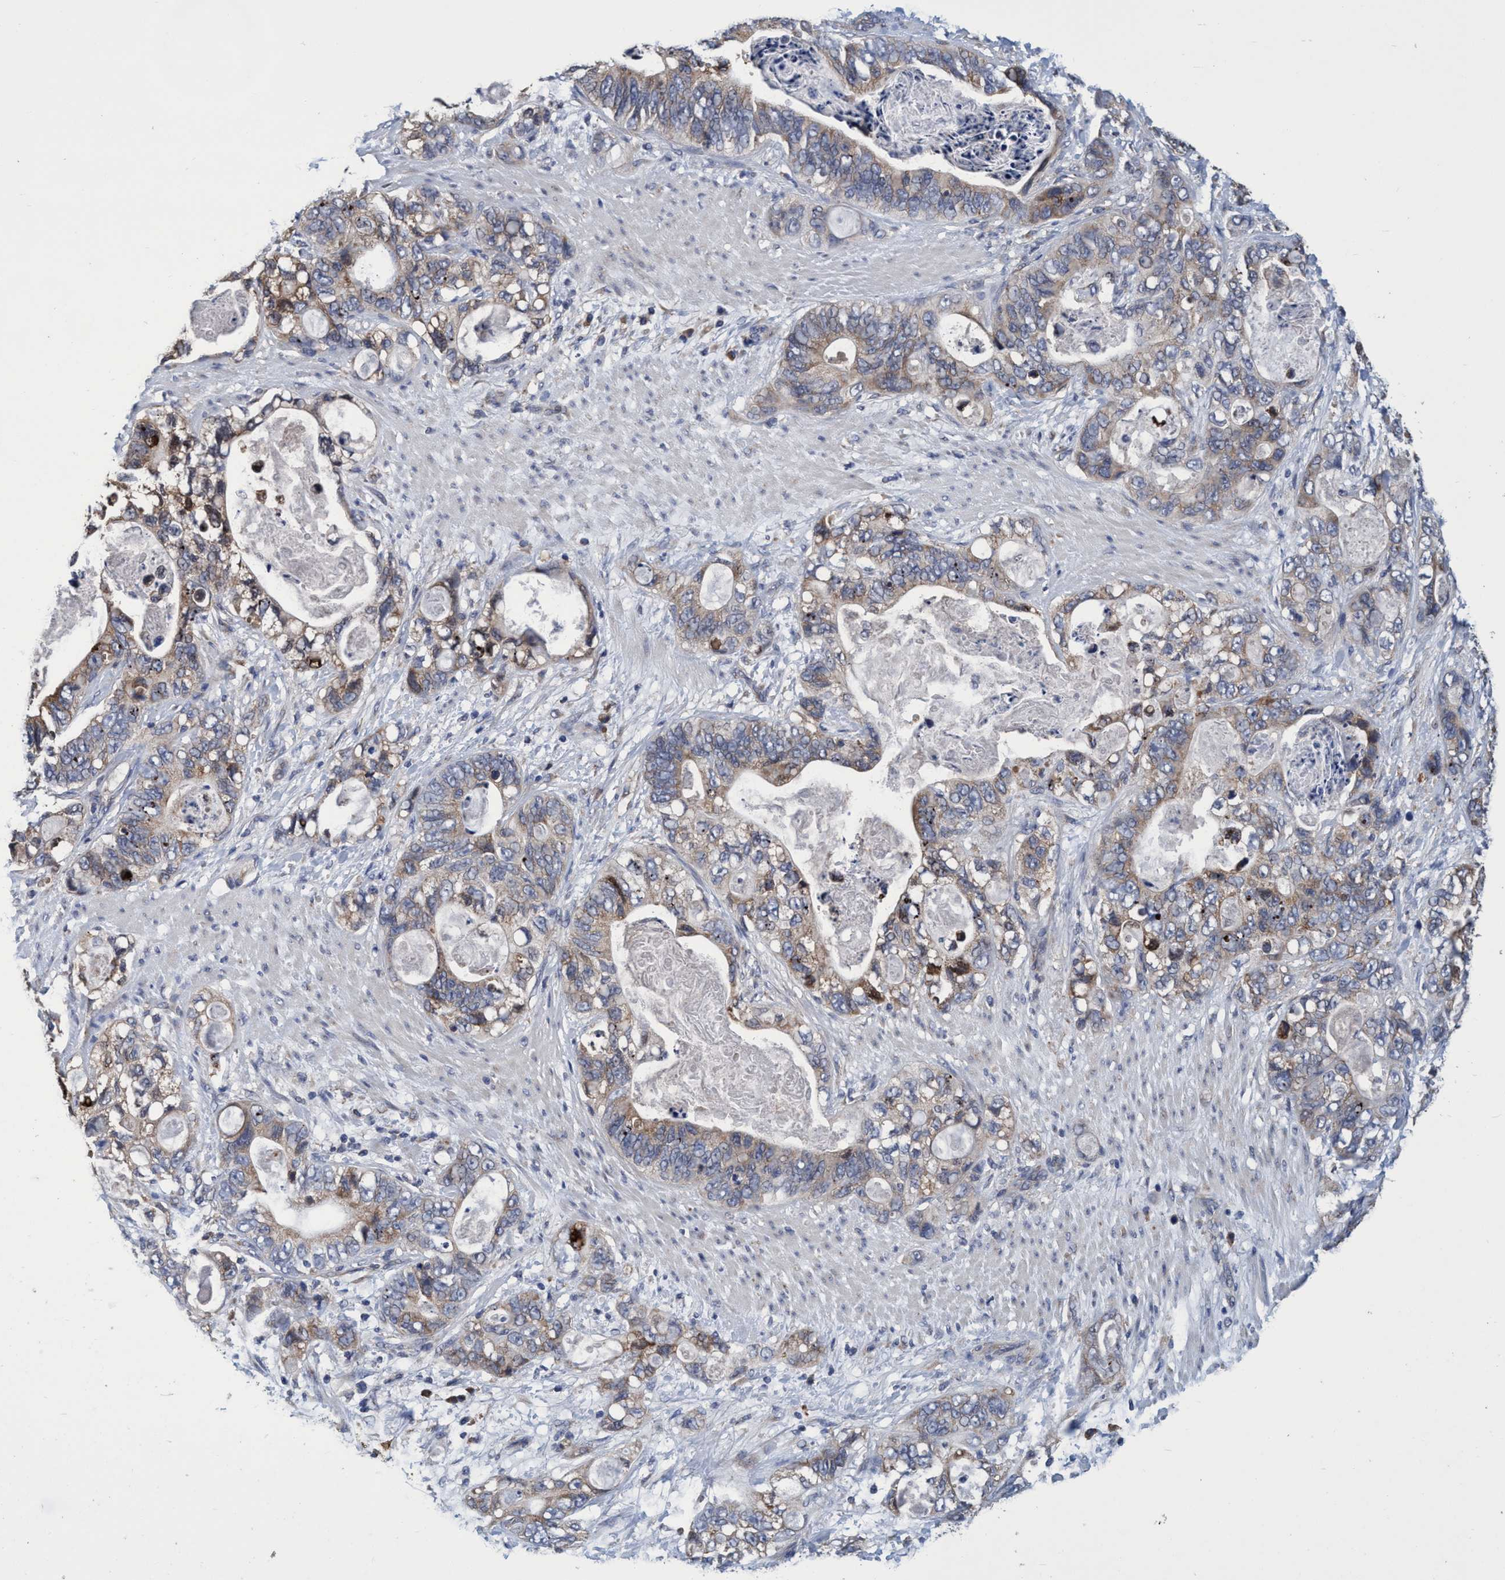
{"staining": {"intensity": "weak", "quantity": ">75%", "location": "cytoplasmic/membranous"}, "tissue": "stomach cancer", "cell_type": "Tumor cells", "image_type": "cancer", "snomed": [{"axis": "morphology", "description": "Normal tissue, NOS"}, {"axis": "morphology", "description": "Adenocarcinoma, NOS"}, {"axis": "topography", "description": "Stomach"}], "caption": "The micrograph displays staining of stomach adenocarcinoma, revealing weak cytoplasmic/membranous protein staining (brown color) within tumor cells. (DAB IHC with brightfield microscopy, high magnification).", "gene": "CALCOCO2", "patient": {"sex": "female", "age": 89}}